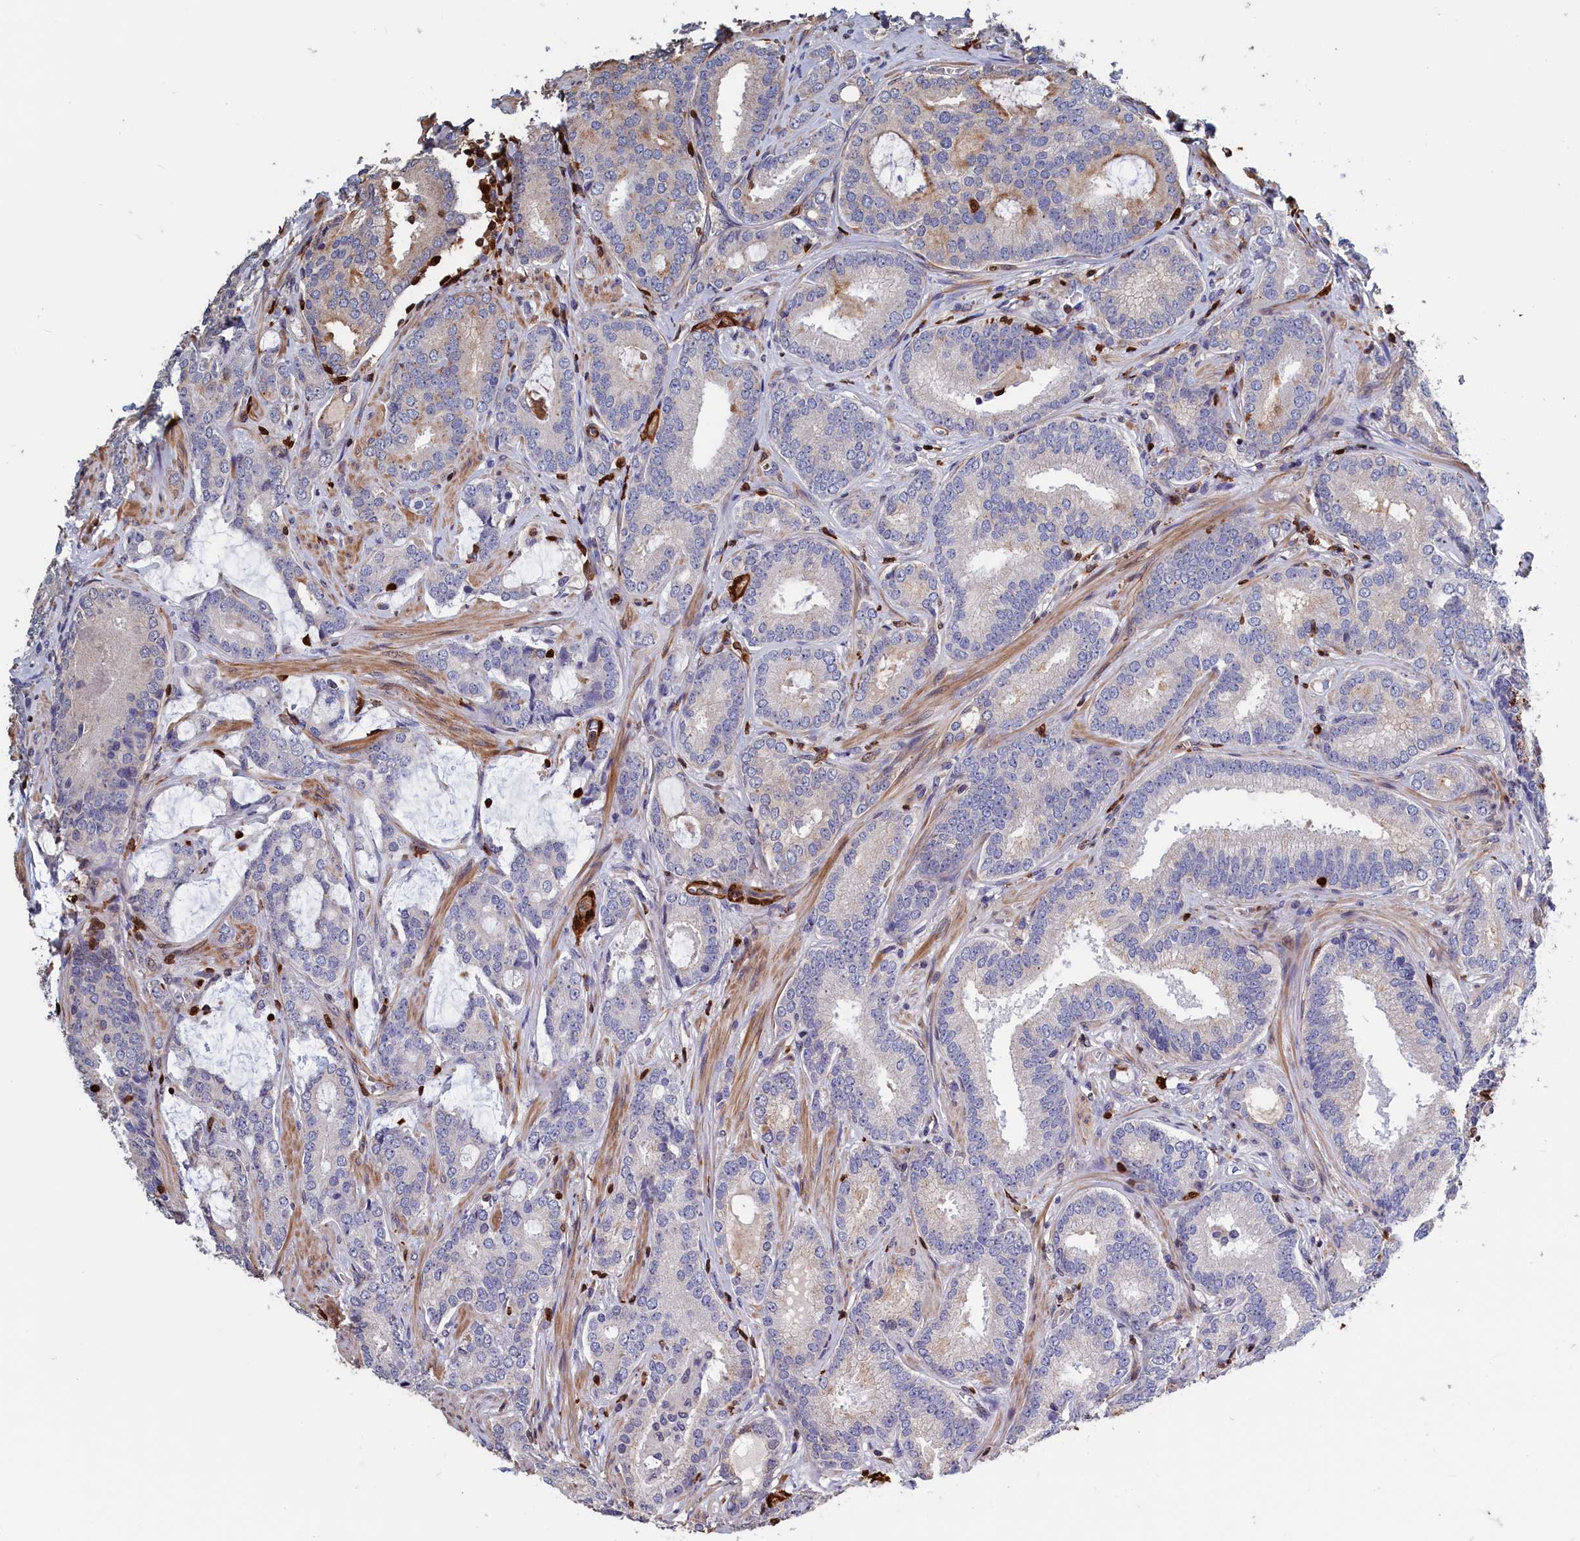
{"staining": {"intensity": "weak", "quantity": "<25%", "location": "cytoplasmic/membranous"}, "tissue": "prostate cancer", "cell_type": "Tumor cells", "image_type": "cancer", "snomed": [{"axis": "morphology", "description": "Adenocarcinoma, High grade"}, {"axis": "topography", "description": "Prostate"}], "caption": "A micrograph of human high-grade adenocarcinoma (prostate) is negative for staining in tumor cells.", "gene": "CRIP1", "patient": {"sex": "male", "age": 63}}